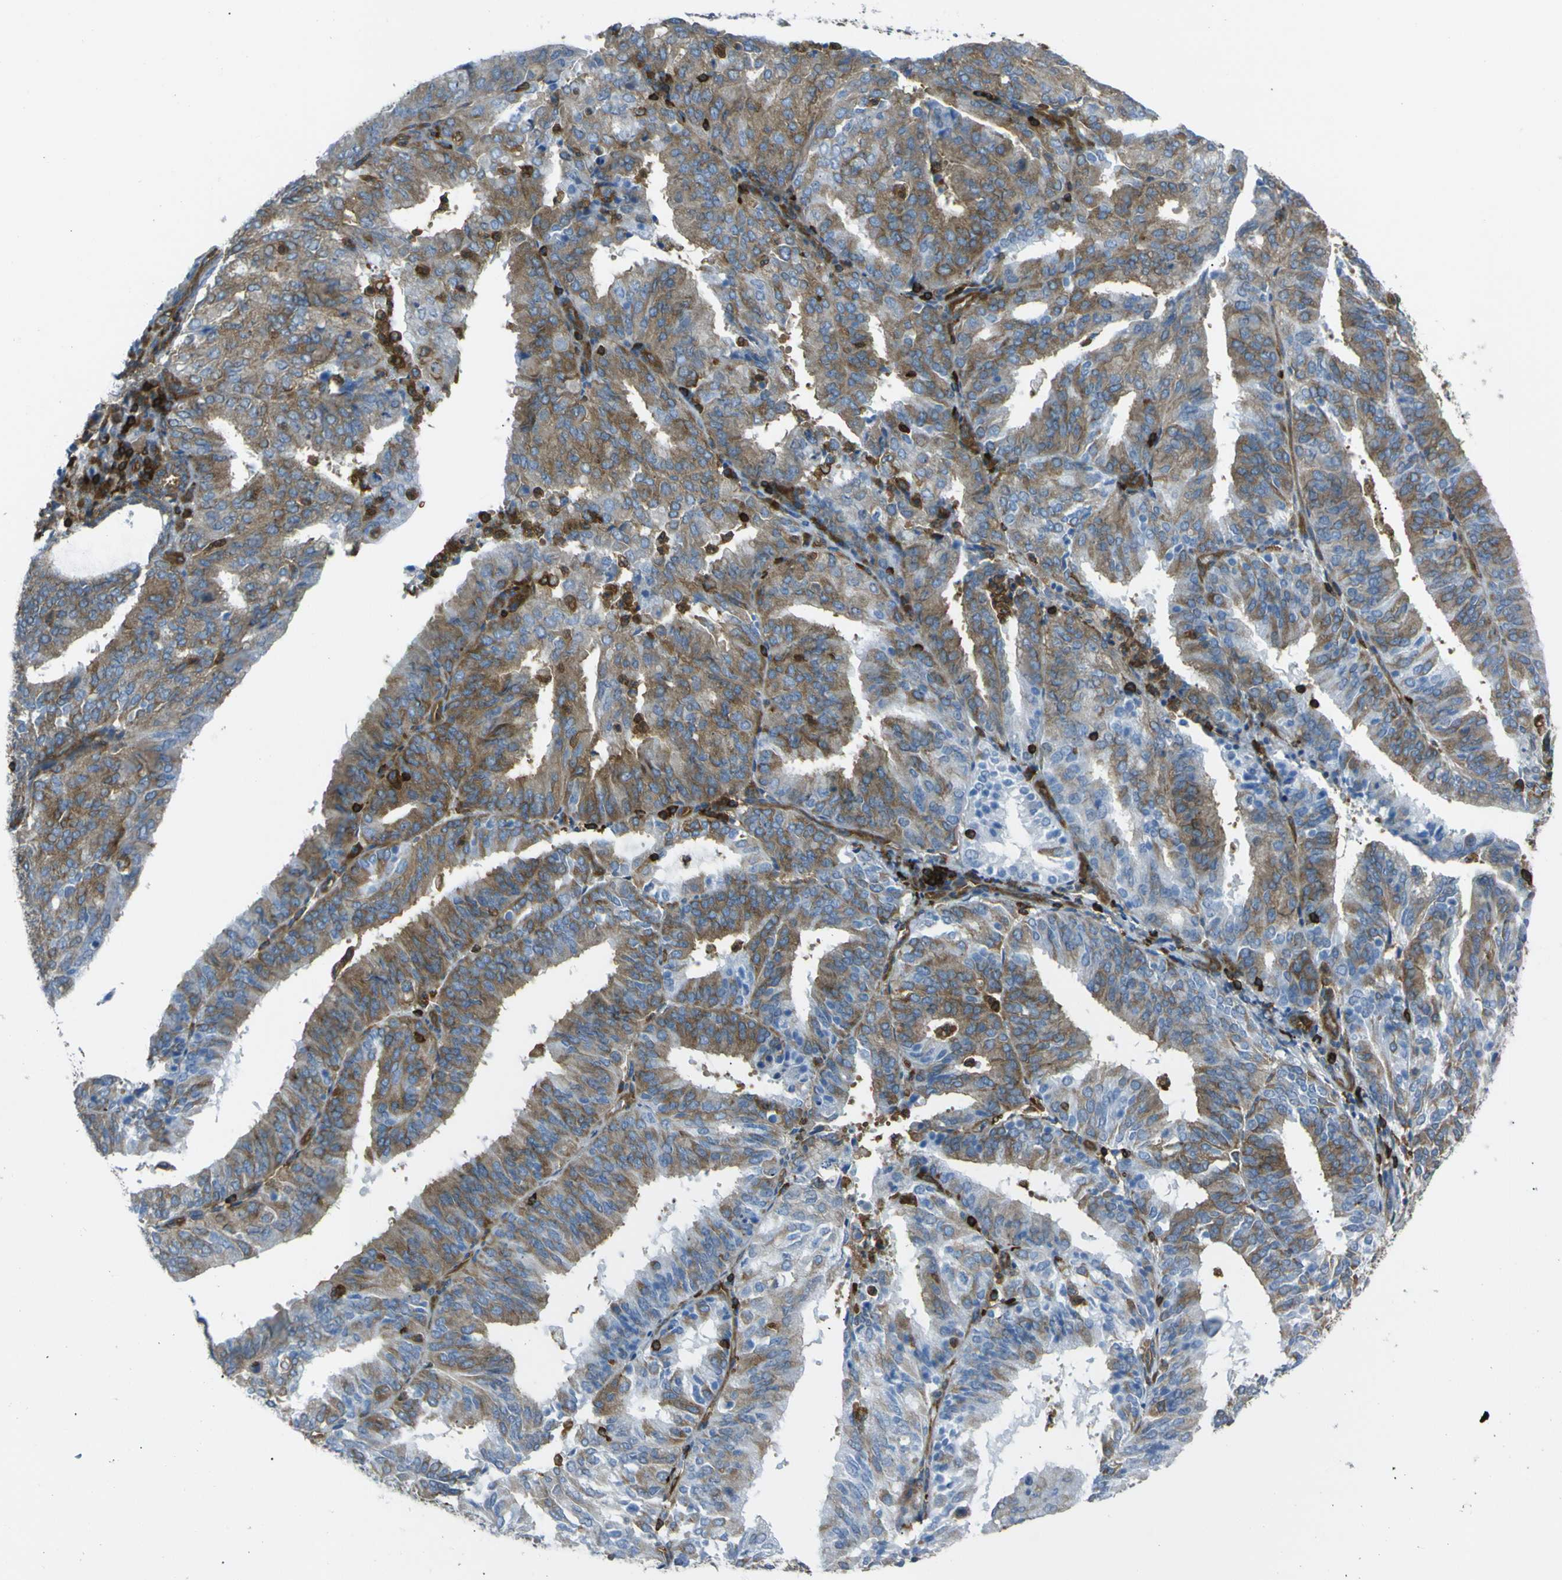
{"staining": {"intensity": "moderate", "quantity": ">75%", "location": "cytoplasmic/membranous"}, "tissue": "endometrial cancer", "cell_type": "Tumor cells", "image_type": "cancer", "snomed": [{"axis": "morphology", "description": "Adenocarcinoma, NOS"}, {"axis": "topography", "description": "Uterus"}], "caption": "The micrograph exhibits a brown stain indicating the presence of a protein in the cytoplasmic/membranous of tumor cells in adenocarcinoma (endometrial). (IHC, brightfield microscopy, high magnification).", "gene": "ARHGEF1", "patient": {"sex": "female", "age": 60}}